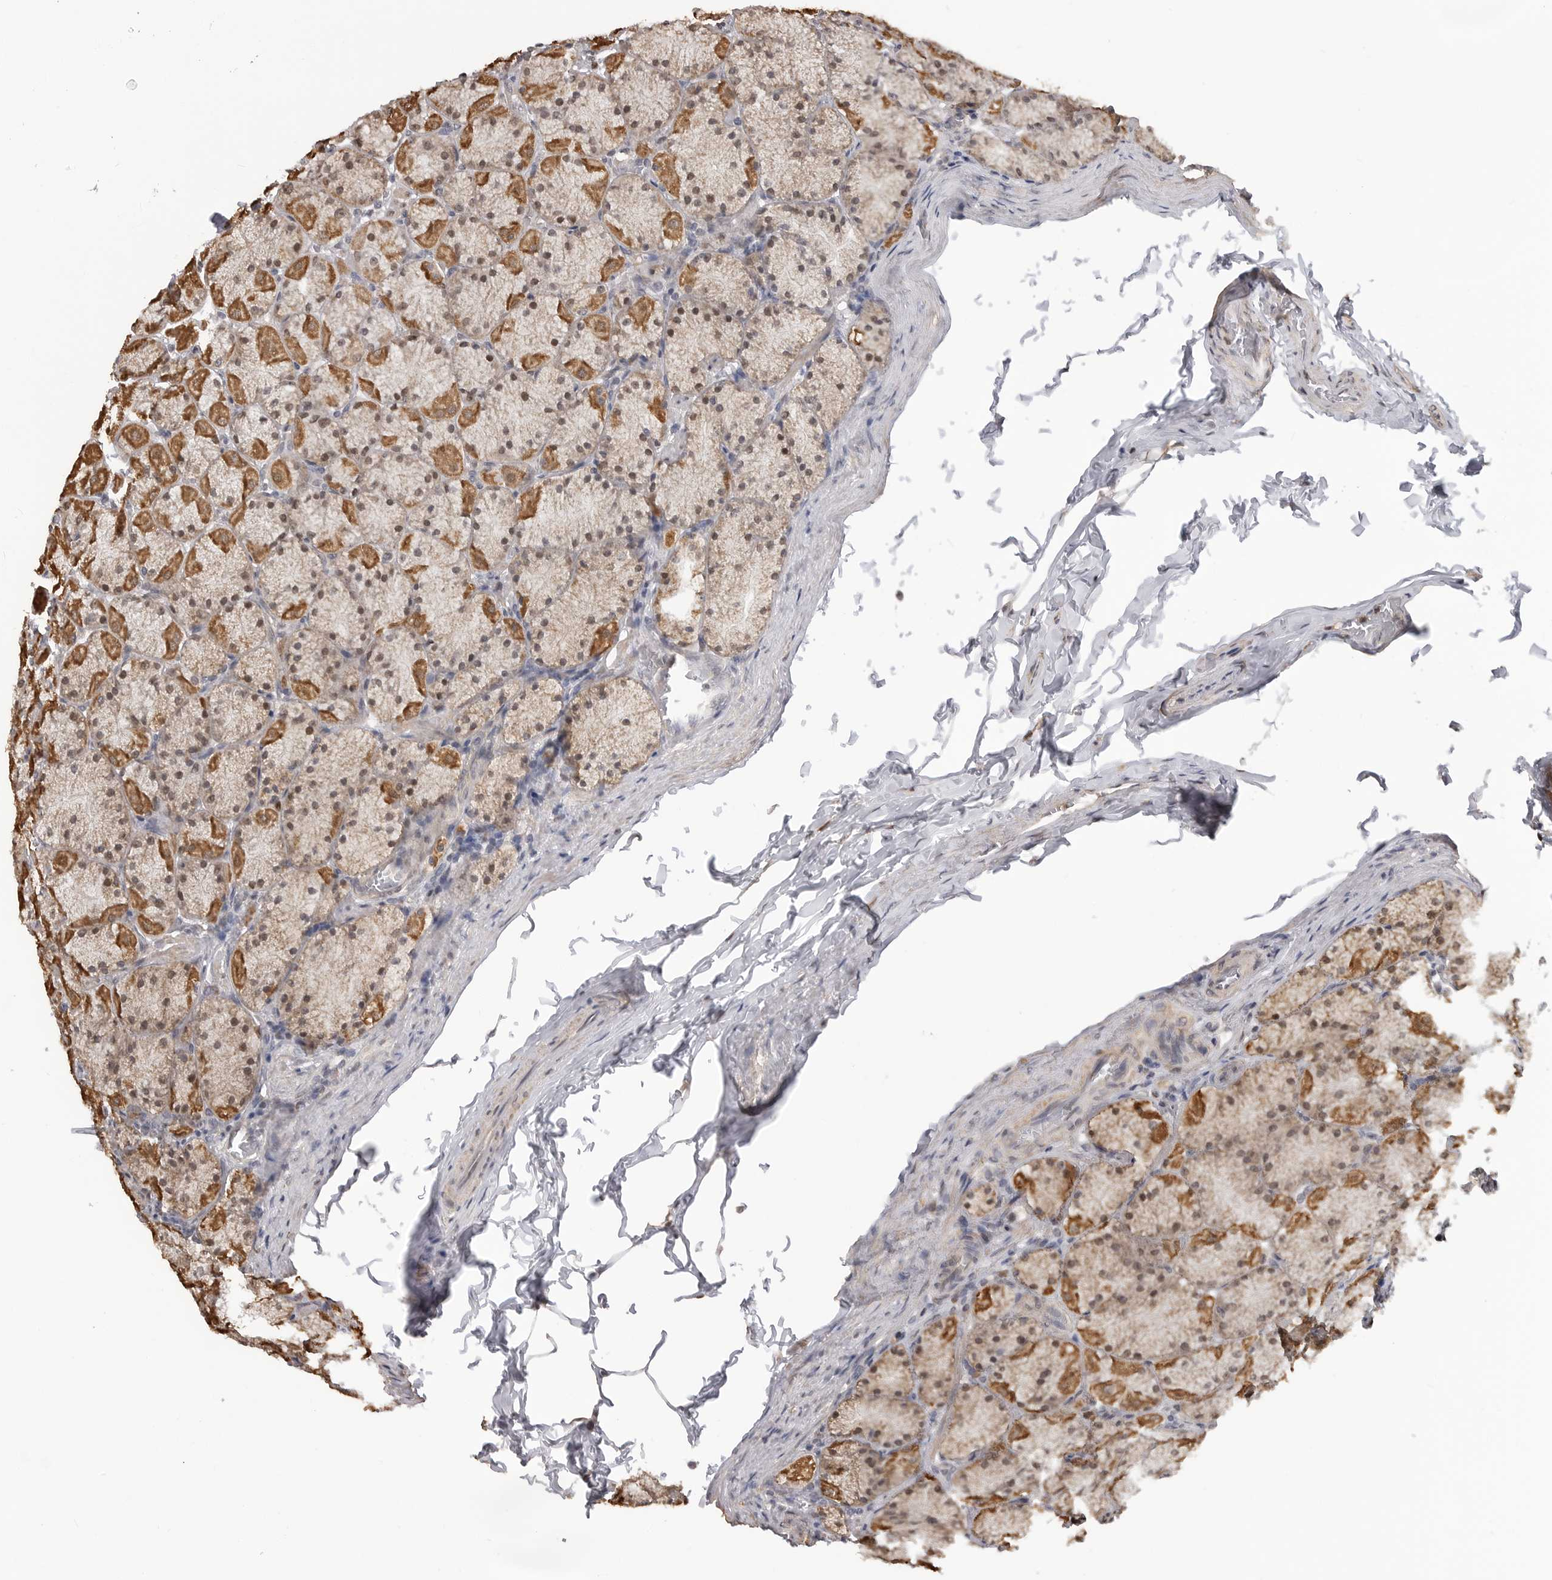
{"staining": {"intensity": "moderate", "quantity": "25%-75%", "location": "cytoplasmic/membranous,nuclear"}, "tissue": "stomach", "cell_type": "Glandular cells", "image_type": "normal", "snomed": [{"axis": "morphology", "description": "Normal tissue, NOS"}, {"axis": "topography", "description": "Stomach, upper"}], "caption": "Immunohistochemical staining of unremarkable stomach shows 25%-75% levels of moderate cytoplasmic/membranous,nuclear protein staining in about 25%-75% of glandular cells.", "gene": "SMARCC1", "patient": {"sex": "female", "age": 56}}